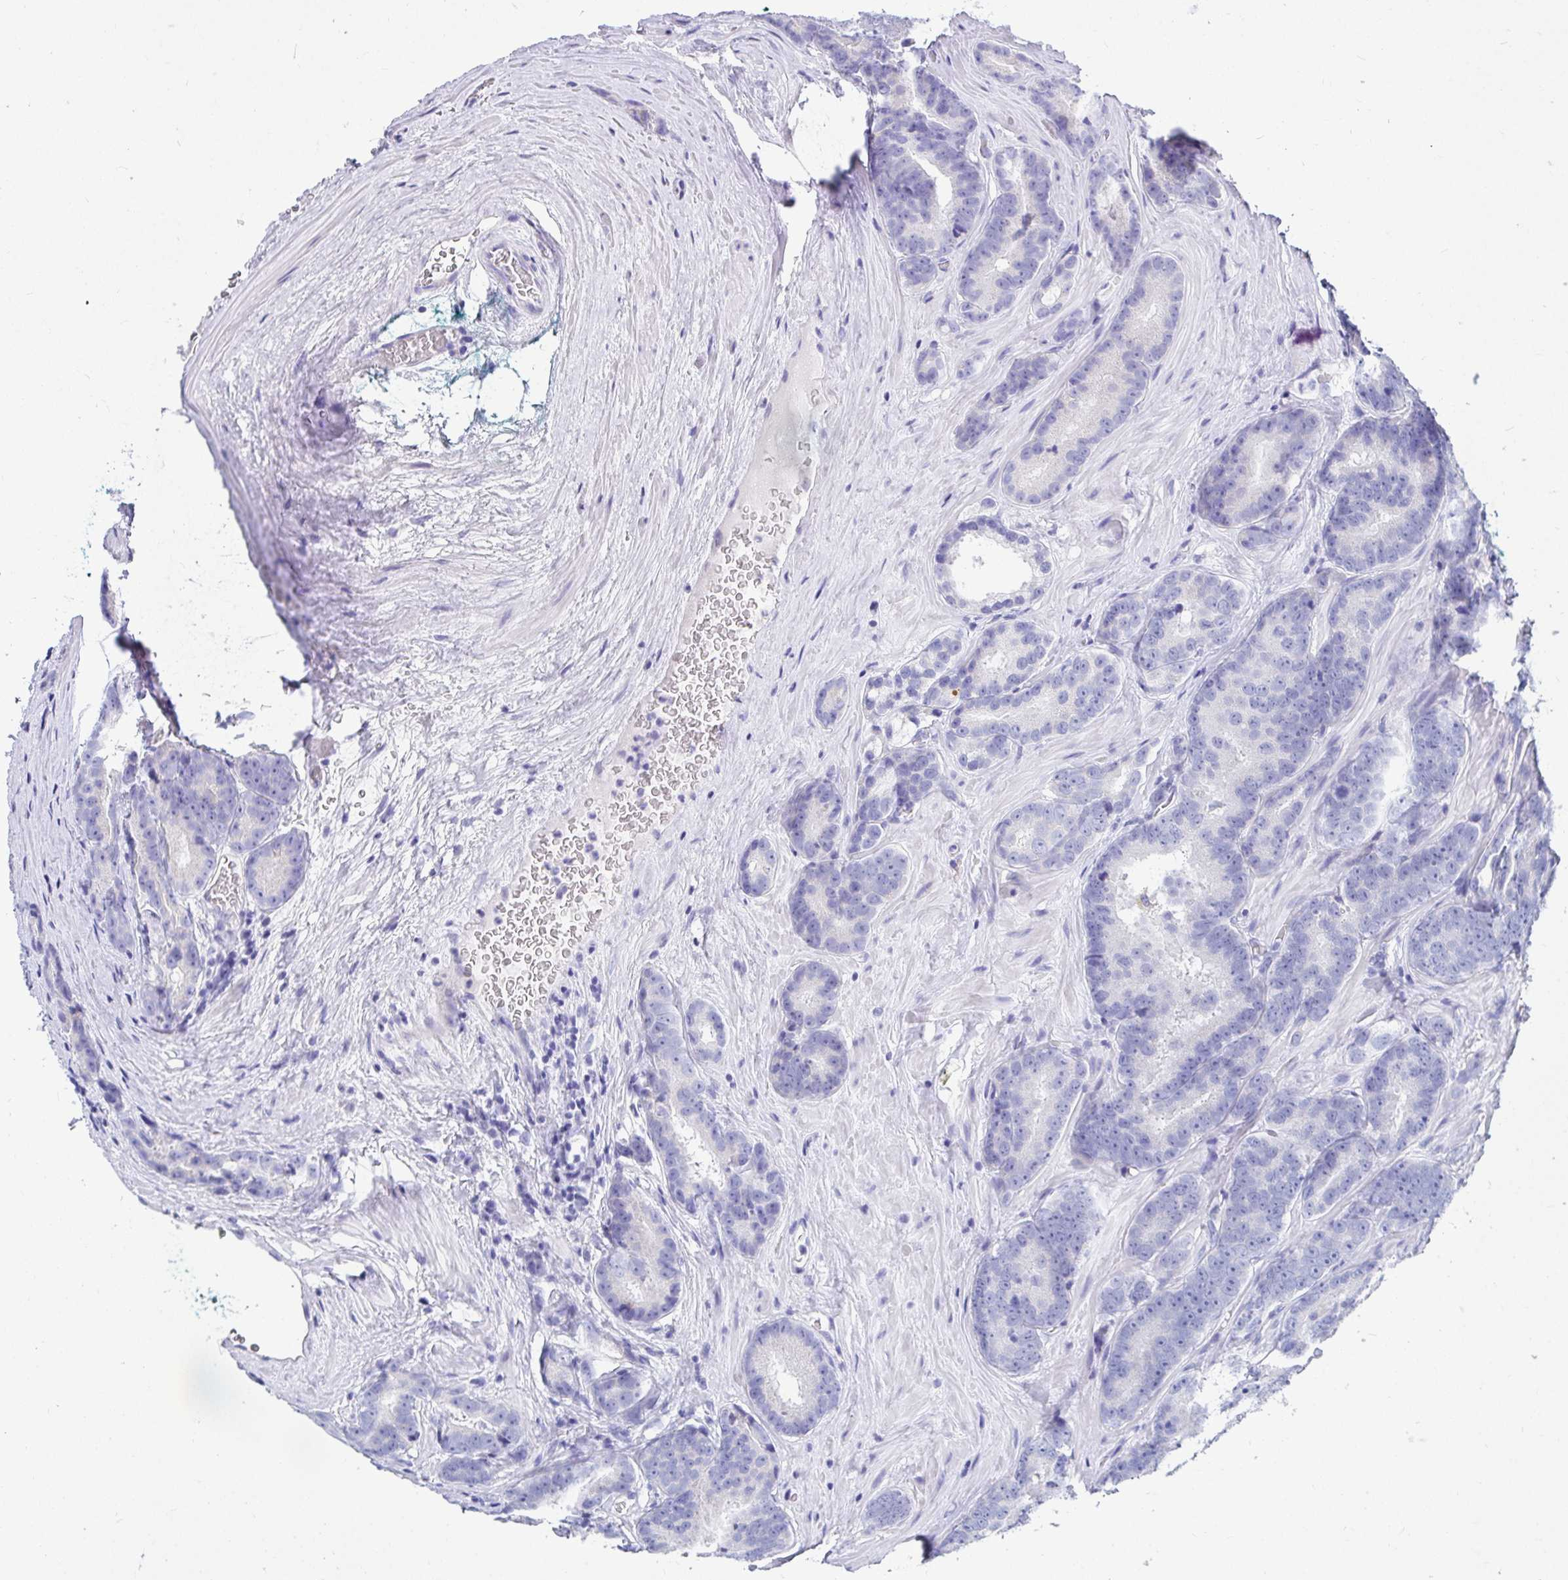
{"staining": {"intensity": "negative", "quantity": "none", "location": "none"}, "tissue": "prostate cancer", "cell_type": "Tumor cells", "image_type": "cancer", "snomed": [{"axis": "morphology", "description": "Adenocarcinoma, Low grade"}, {"axis": "topography", "description": "Prostate"}], "caption": "High power microscopy micrograph of an immunohistochemistry photomicrograph of prostate cancer (low-grade adenocarcinoma), revealing no significant positivity in tumor cells.", "gene": "ZPBP2", "patient": {"sex": "male", "age": 62}}